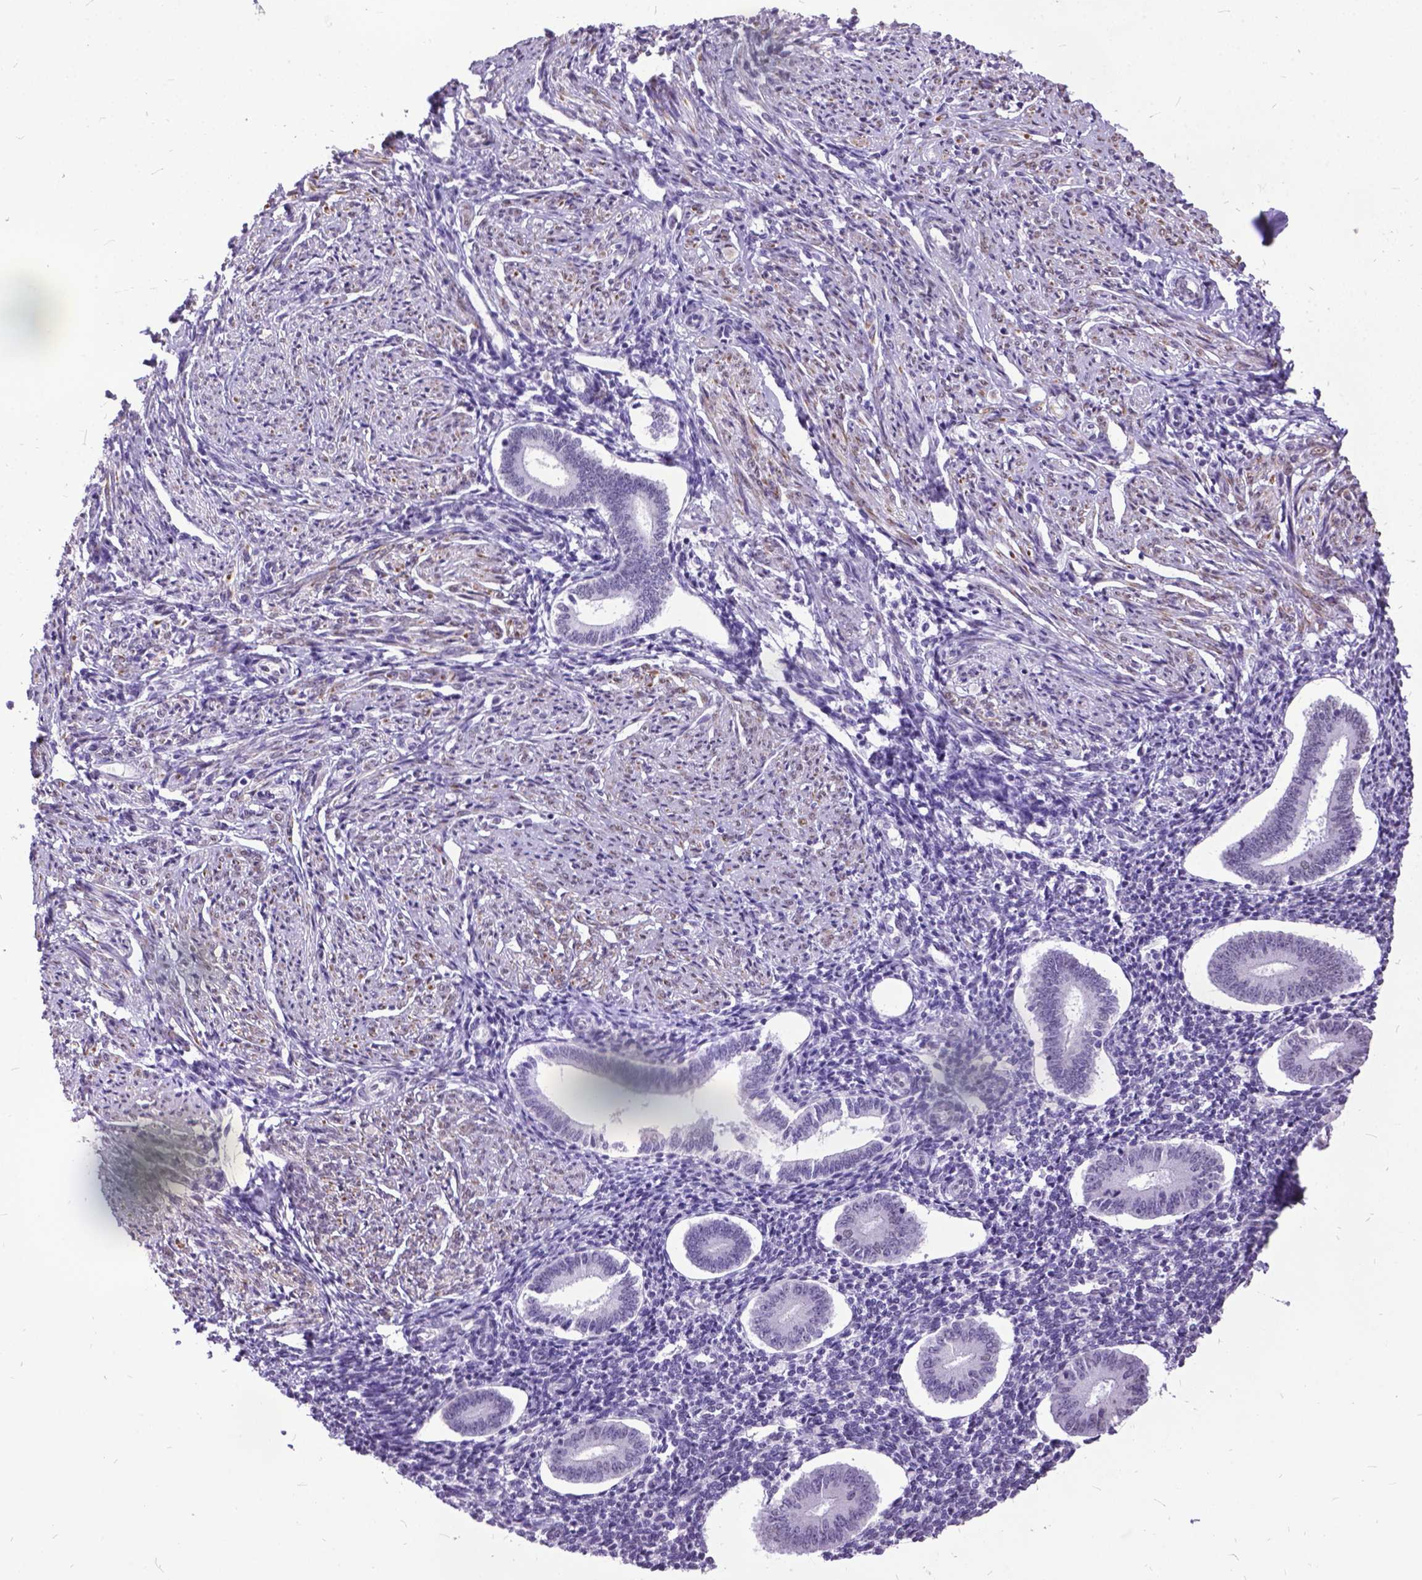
{"staining": {"intensity": "negative", "quantity": "none", "location": "none"}, "tissue": "endometrium", "cell_type": "Cells in endometrial stroma", "image_type": "normal", "snomed": [{"axis": "morphology", "description": "Normal tissue, NOS"}, {"axis": "topography", "description": "Endometrium"}], "caption": "Benign endometrium was stained to show a protein in brown. There is no significant staining in cells in endometrial stroma. (Stains: DAB IHC with hematoxylin counter stain, Microscopy: brightfield microscopy at high magnification).", "gene": "MARCHF10", "patient": {"sex": "female", "age": 40}}